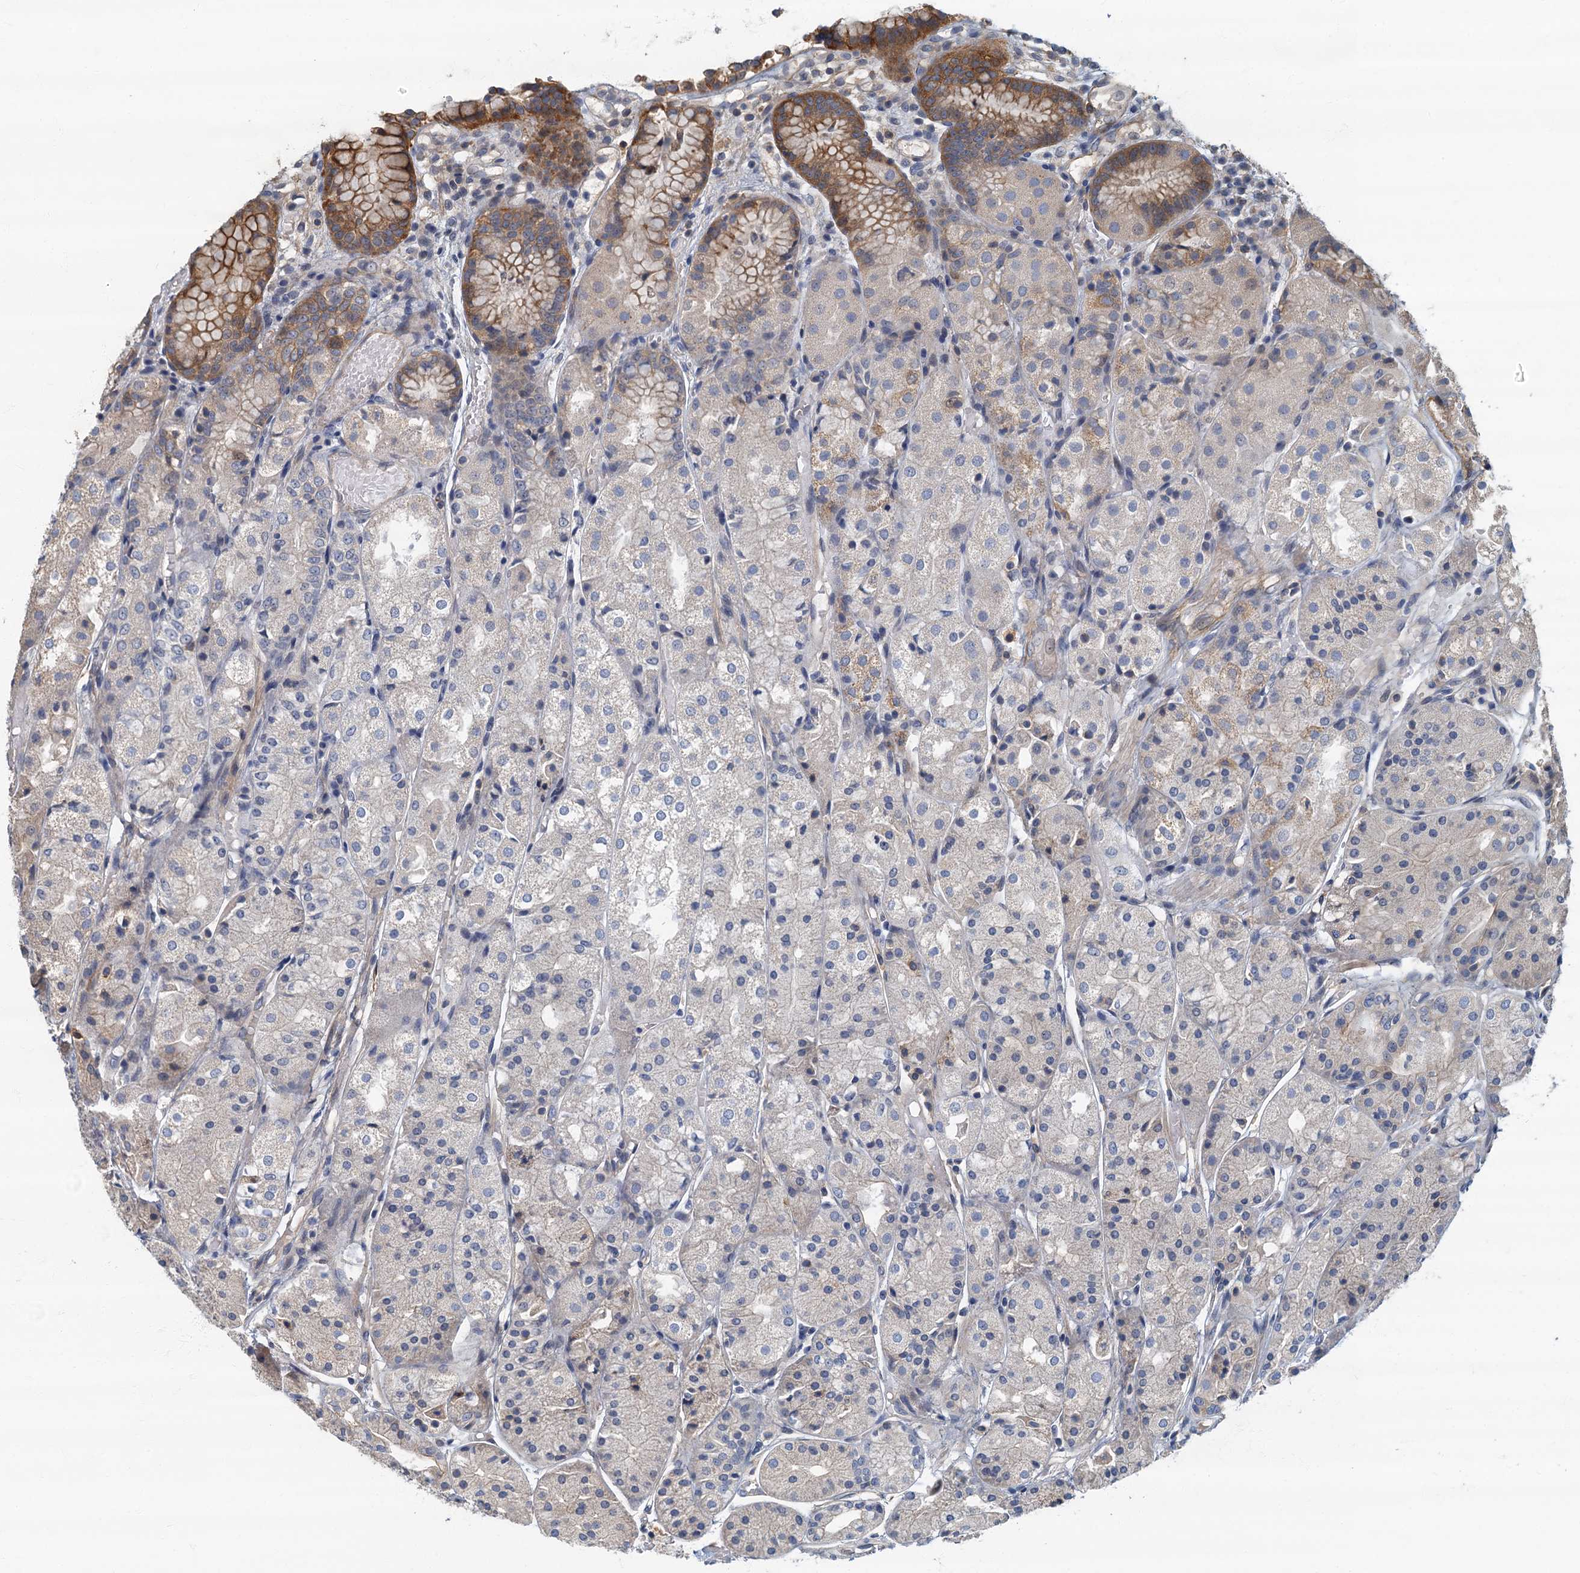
{"staining": {"intensity": "moderate", "quantity": "25%-75%", "location": "cytoplasmic/membranous"}, "tissue": "stomach", "cell_type": "Glandular cells", "image_type": "normal", "snomed": [{"axis": "morphology", "description": "Normal tissue, NOS"}, {"axis": "topography", "description": "Stomach, upper"}], "caption": "Stomach stained with a protein marker exhibits moderate staining in glandular cells.", "gene": "CKAP2L", "patient": {"sex": "male", "age": 72}}